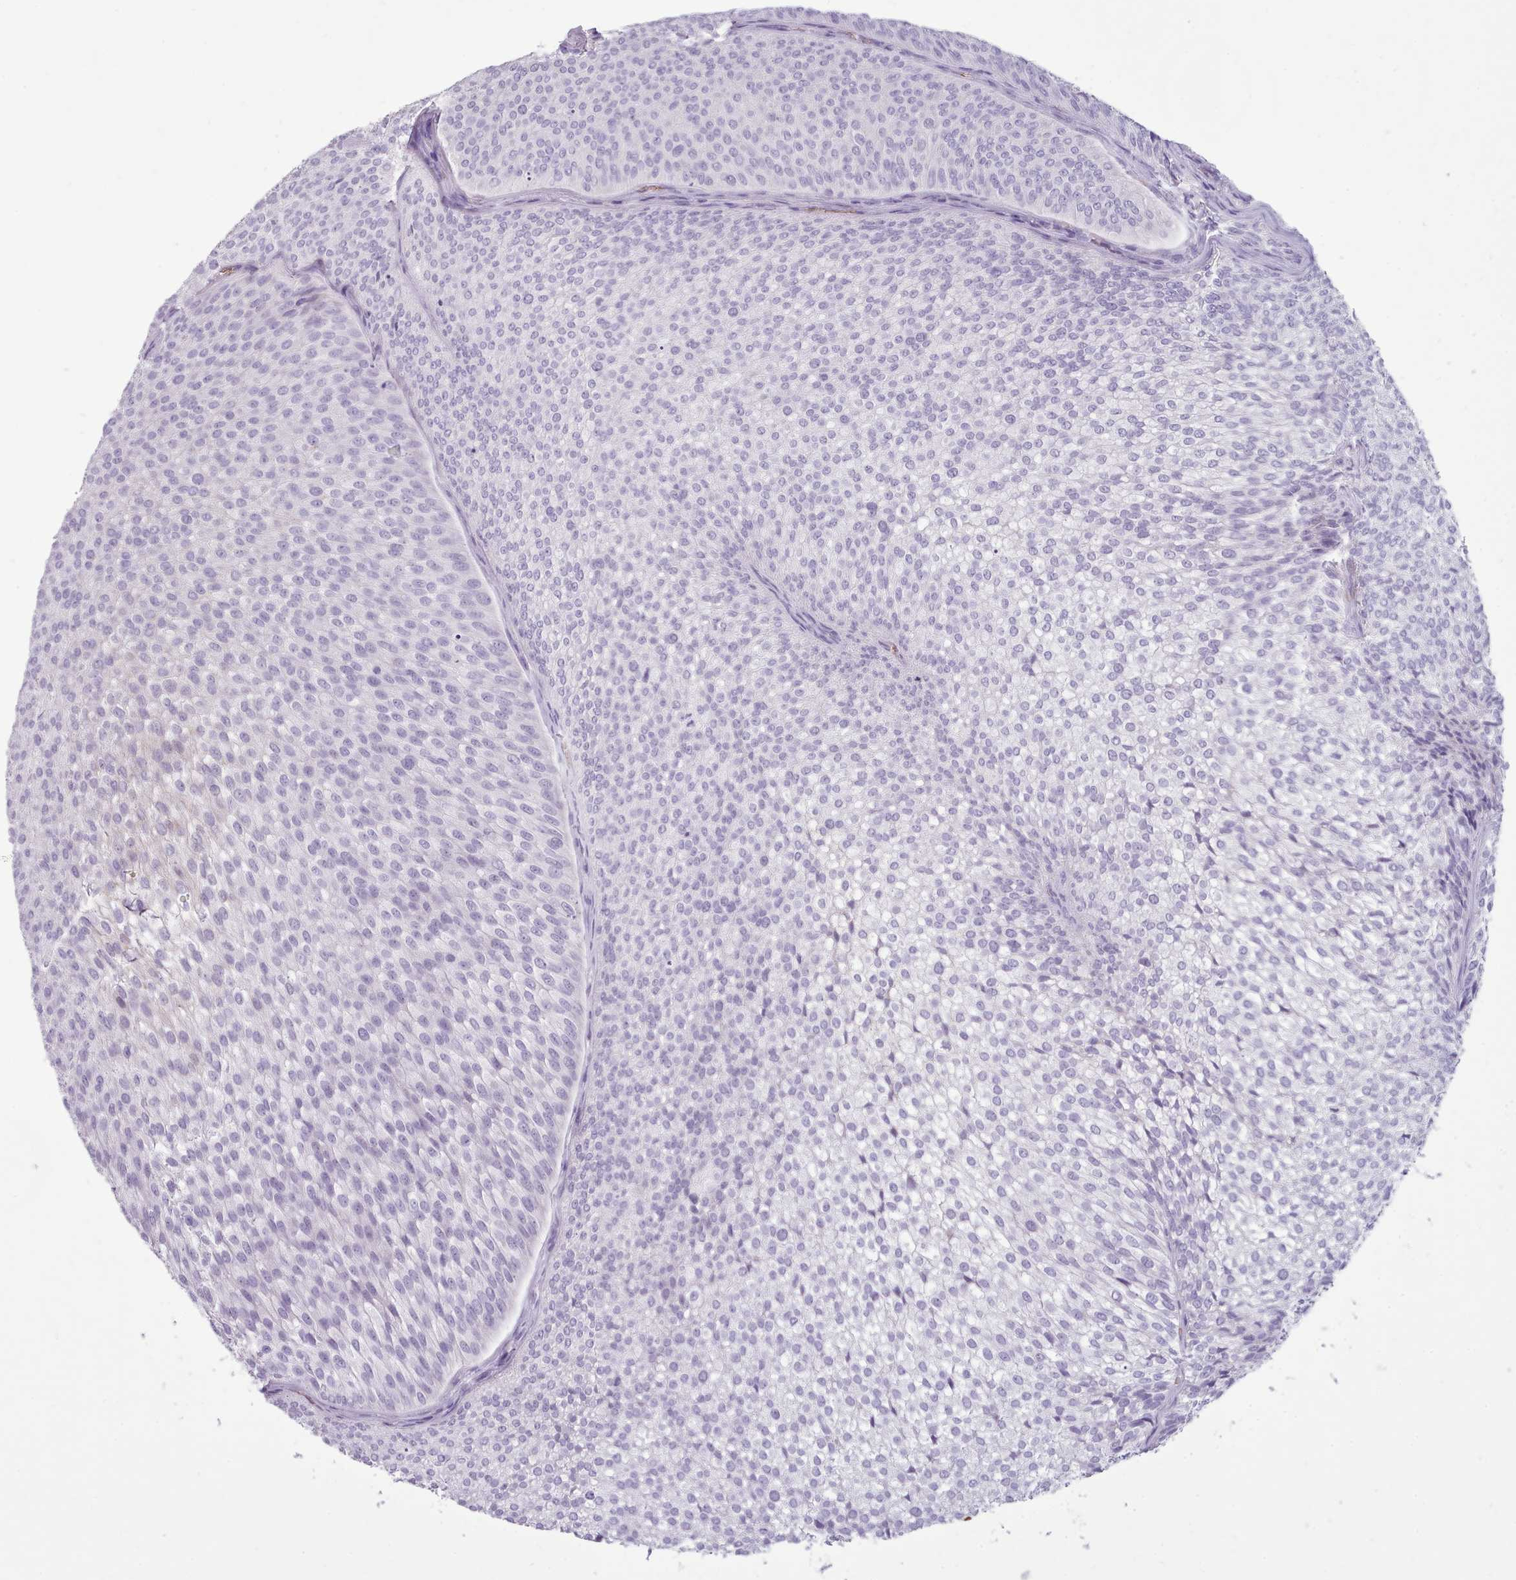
{"staining": {"intensity": "negative", "quantity": "none", "location": "none"}, "tissue": "urothelial cancer", "cell_type": "Tumor cells", "image_type": "cancer", "snomed": [{"axis": "morphology", "description": "Urothelial carcinoma, Low grade"}, {"axis": "topography", "description": "Urinary bladder"}], "caption": "IHC photomicrograph of neoplastic tissue: human urothelial cancer stained with DAB (3,3'-diaminobenzidine) shows no significant protein staining in tumor cells. Nuclei are stained in blue.", "gene": "AK4", "patient": {"sex": "male", "age": 91}}